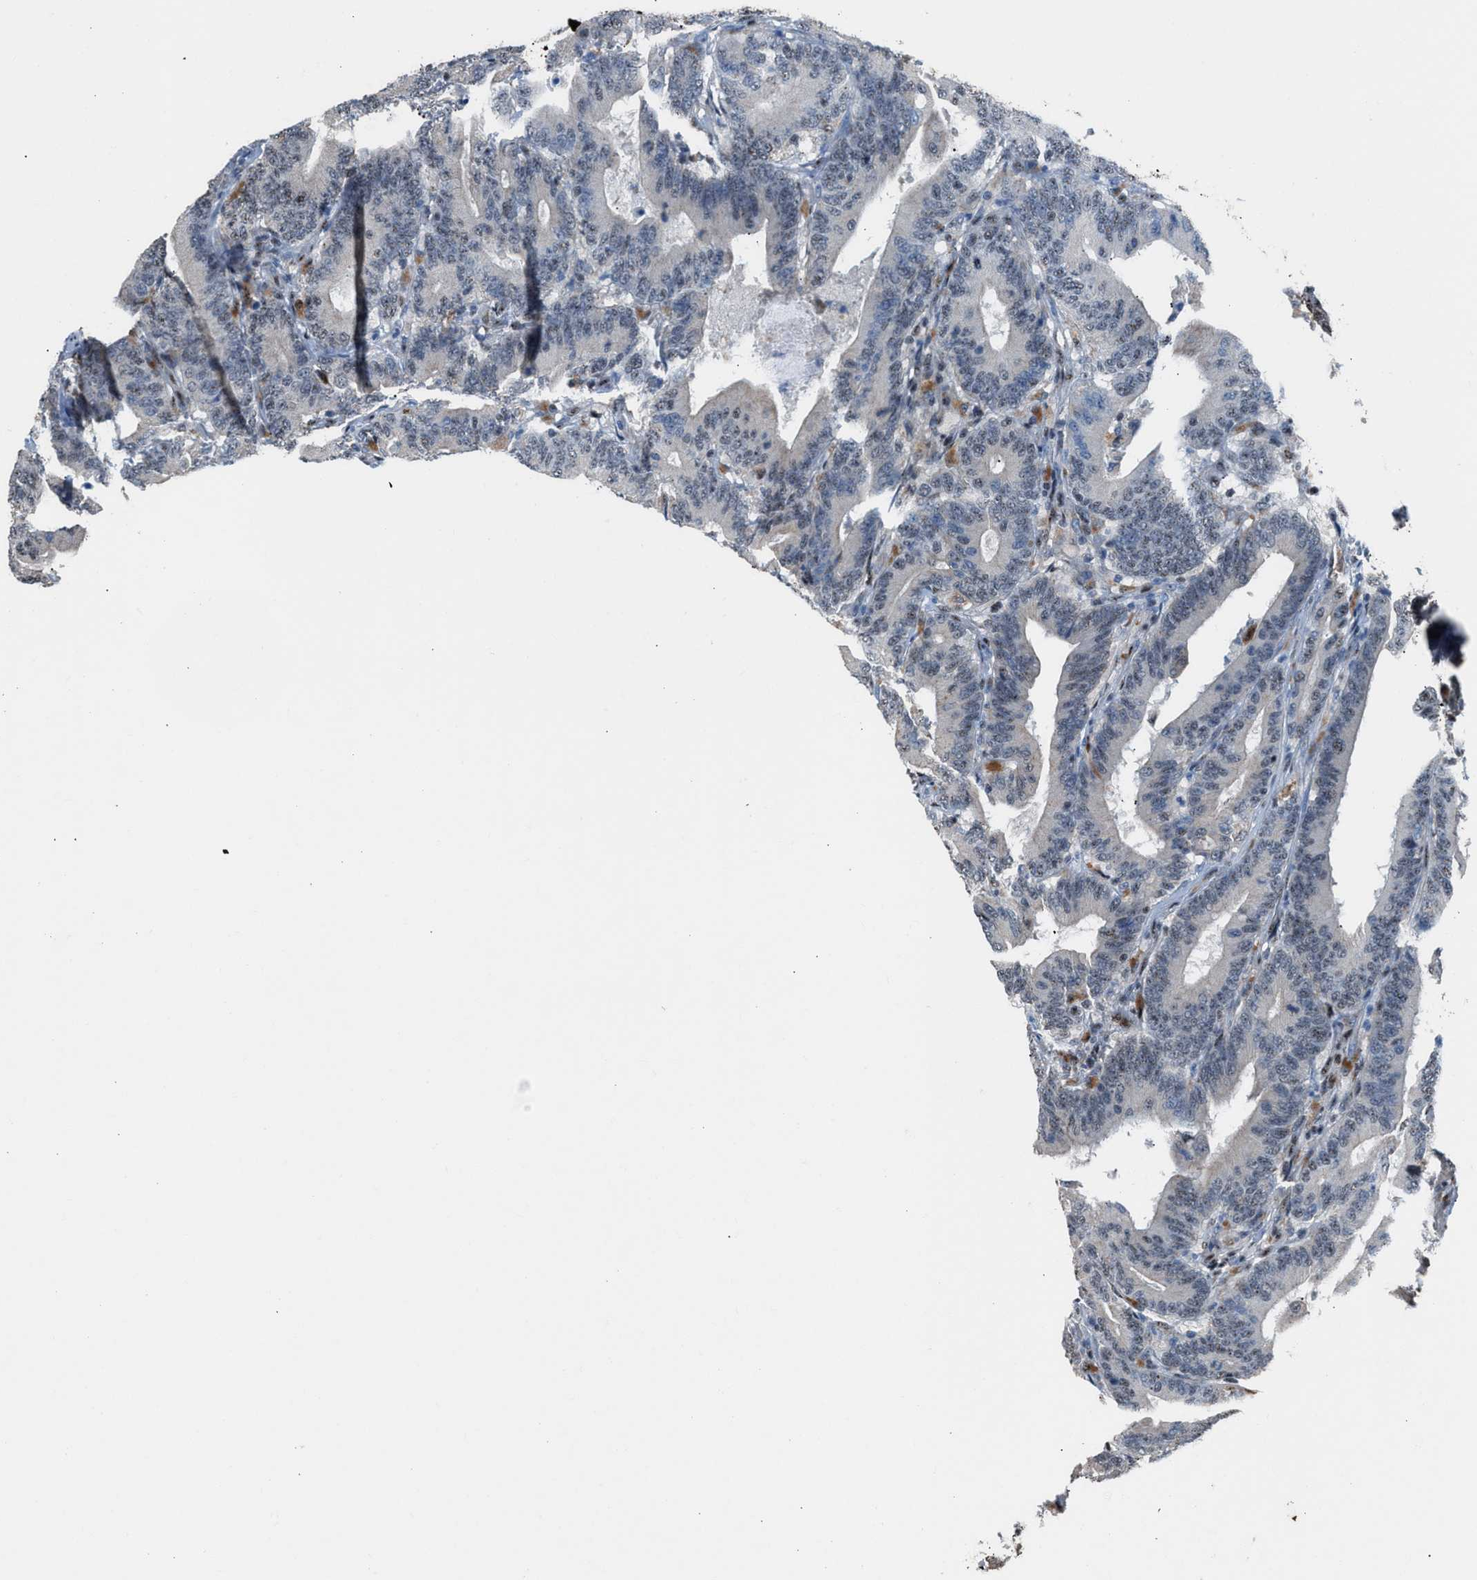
{"staining": {"intensity": "negative", "quantity": "none", "location": "none"}, "tissue": "colorectal cancer", "cell_type": "Tumor cells", "image_type": "cancer", "snomed": [{"axis": "morphology", "description": "Adenocarcinoma, NOS"}, {"axis": "topography", "description": "Colon"}], "caption": "The immunohistochemistry (IHC) image has no significant expression in tumor cells of colorectal cancer tissue.", "gene": "CENPP", "patient": {"sex": "female", "age": 66}}